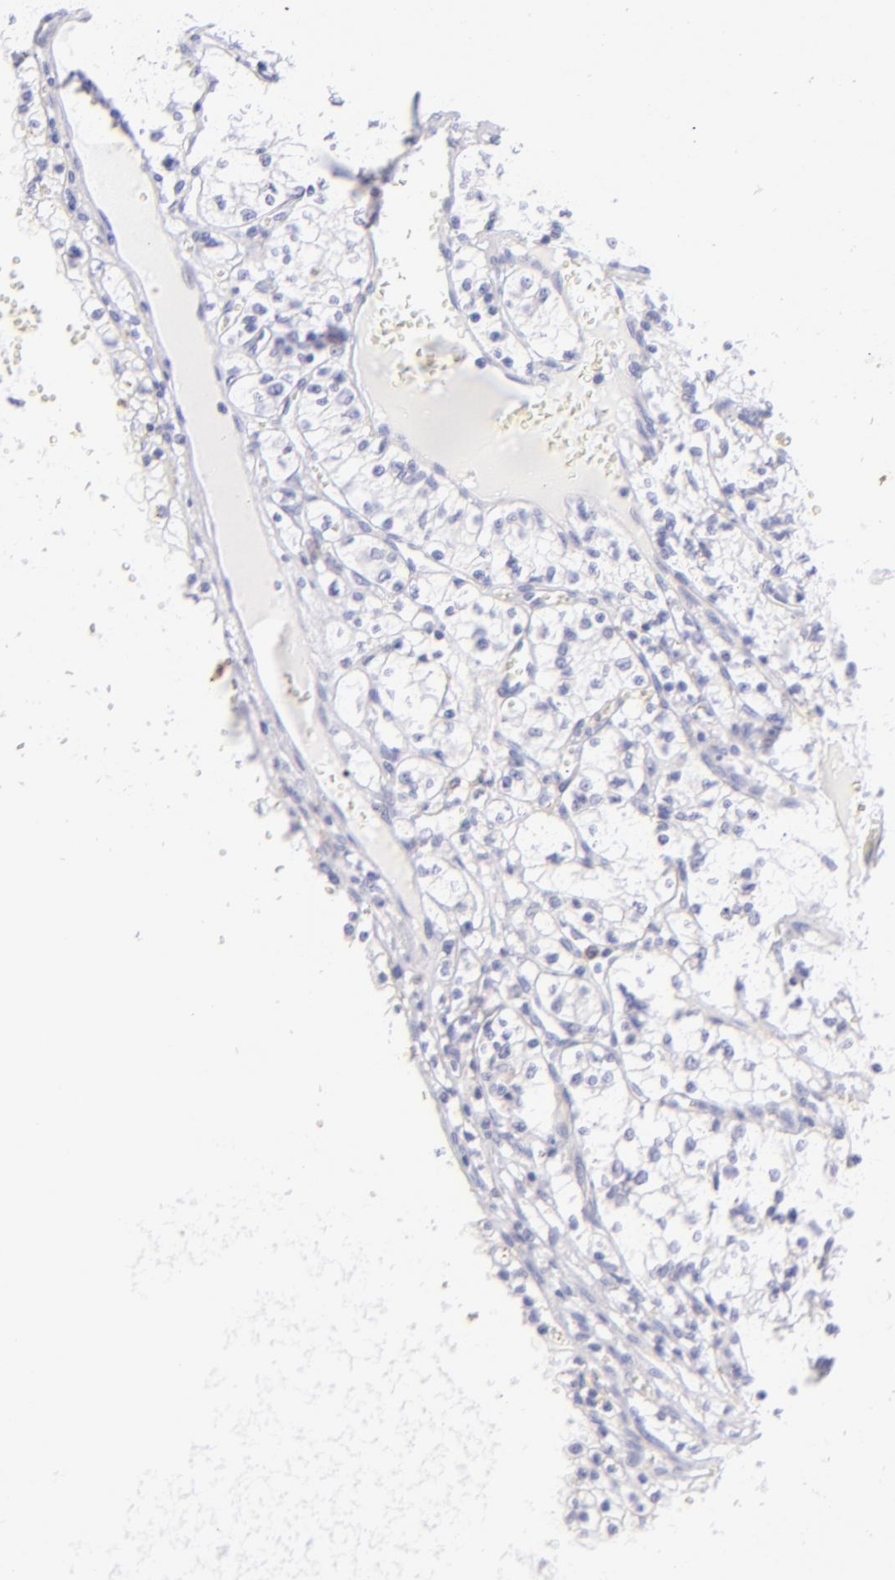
{"staining": {"intensity": "negative", "quantity": "none", "location": "none"}, "tissue": "renal cancer", "cell_type": "Tumor cells", "image_type": "cancer", "snomed": [{"axis": "morphology", "description": "Adenocarcinoma, NOS"}, {"axis": "topography", "description": "Kidney"}], "caption": "There is no significant positivity in tumor cells of adenocarcinoma (renal).", "gene": "CD72", "patient": {"sex": "male", "age": 61}}